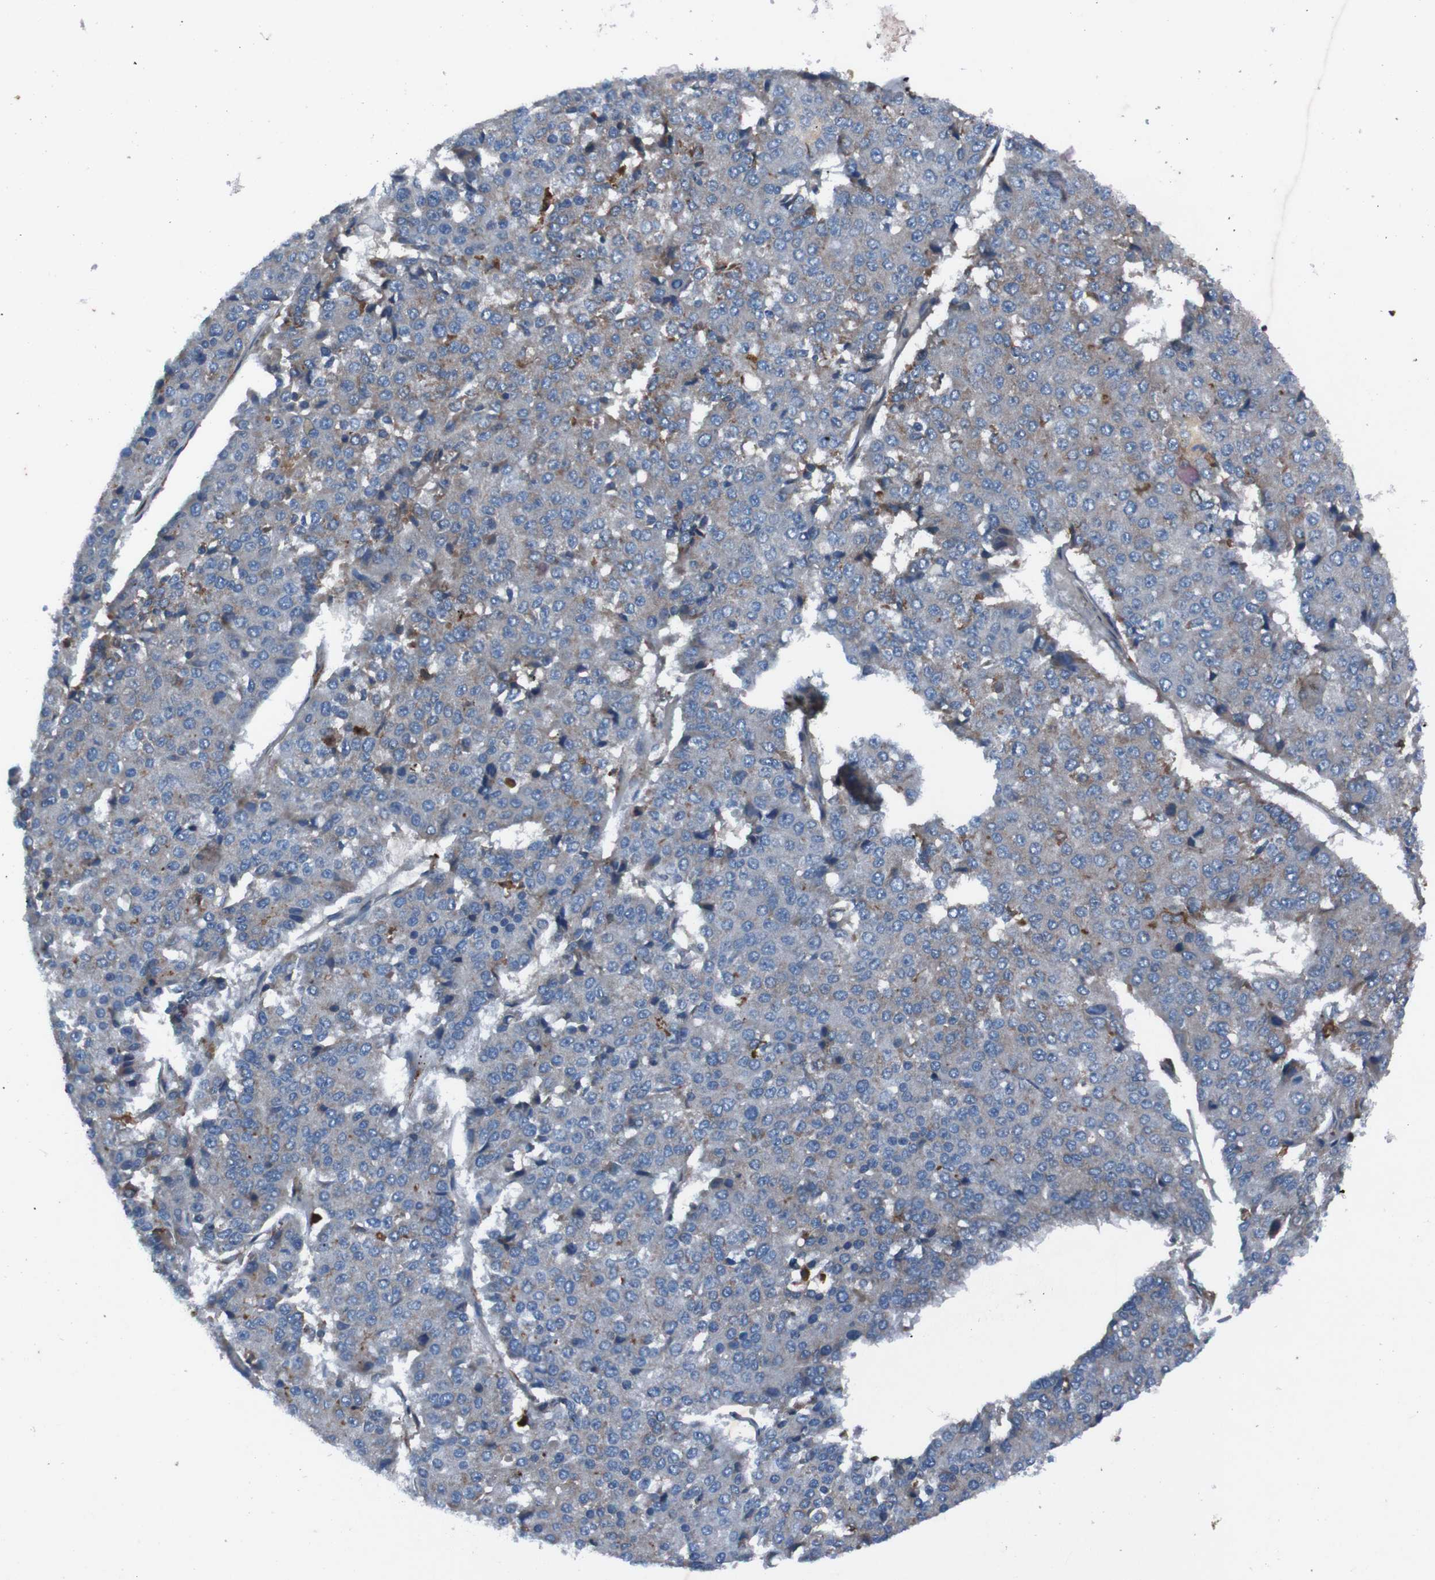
{"staining": {"intensity": "weak", "quantity": "<25%", "location": "cytoplasmic/membranous"}, "tissue": "pancreatic cancer", "cell_type": "Tumor cells", "image_type": "cancer", "snomed": [{"axis": "morphology", "description": "Adenocarcinoma, NOS"}, {"axis": "topography", "description": "Pancreas"}], "caption": "A photomicrograph of adenocarcinoma (pancreatic) stained for a protein displays no brown staining in tumor cells. The staining was performed using DAB (3,3'-diaminobenzidine) to visualize the protein expression in brown, while the nuclei were stained in blue with hematoxylin (Magnification: 20x).", "gene": "RAB5B", "patient": {"sex": "male", "age": 50}}